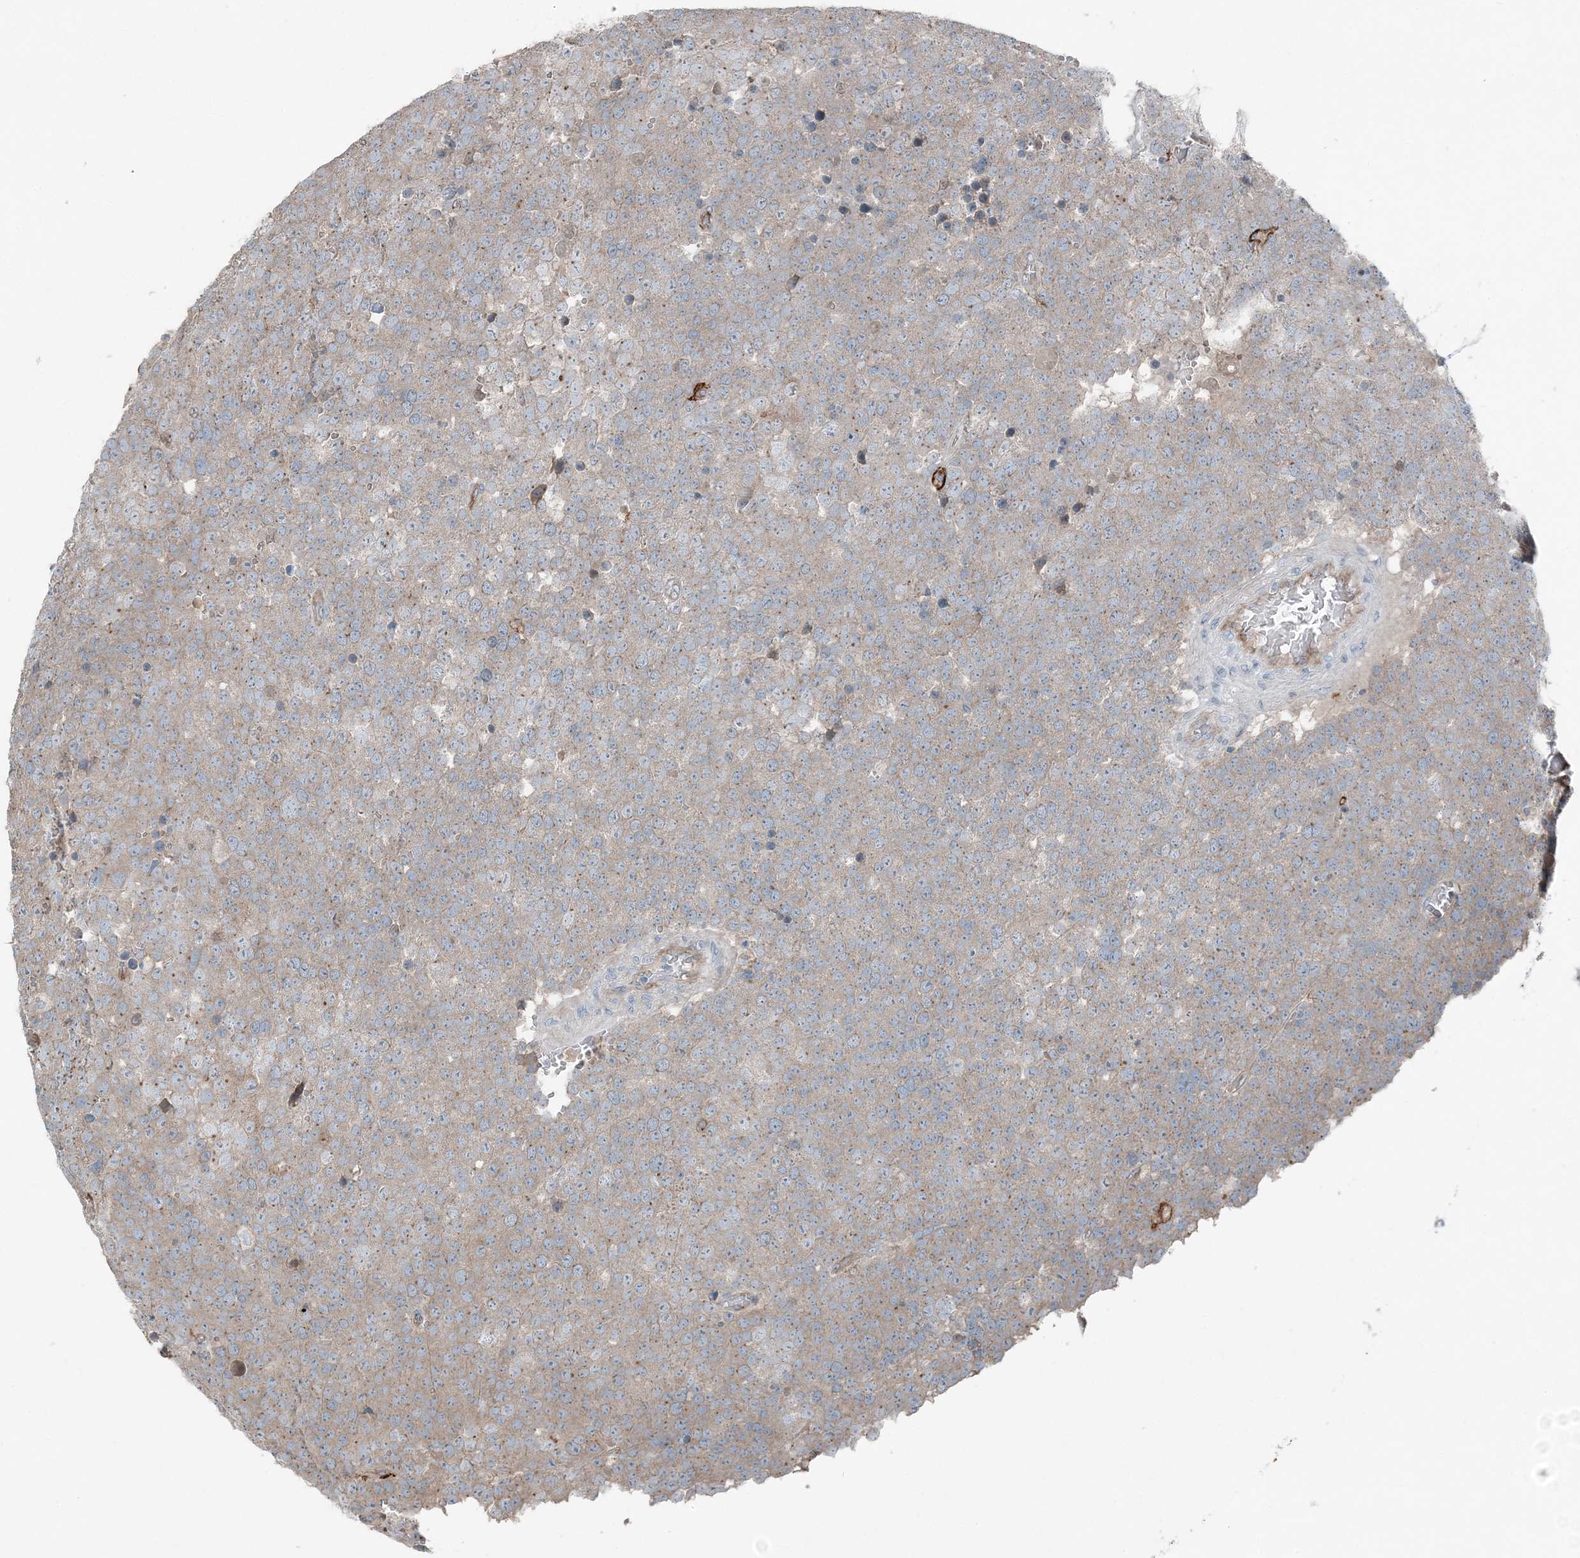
{"staining": {"intensity": "weak", "quantity": "25%-75%", "location": "cytoplasmic/membranous"}, "tissue": "testis cancer", "cell_type": "Tumor cells", "image_type": "cancer", "snomed": [{"axis": "morphology", "description": "Seminoma, NOS"}, {"axis": "topography", "description": "Testis"}], "caption": "DAB immunohistochemical staining of testis seminoma shows weak cytoplasmic/membranous protein positivity in approximately 25%-75% of tumor cells. Using DAB (brown) and hematoxylin (blue) stains, captured at high magnification using brightfield microscopy.", "gene": "KY", "patient": {"sex": "male", "age": 71}}